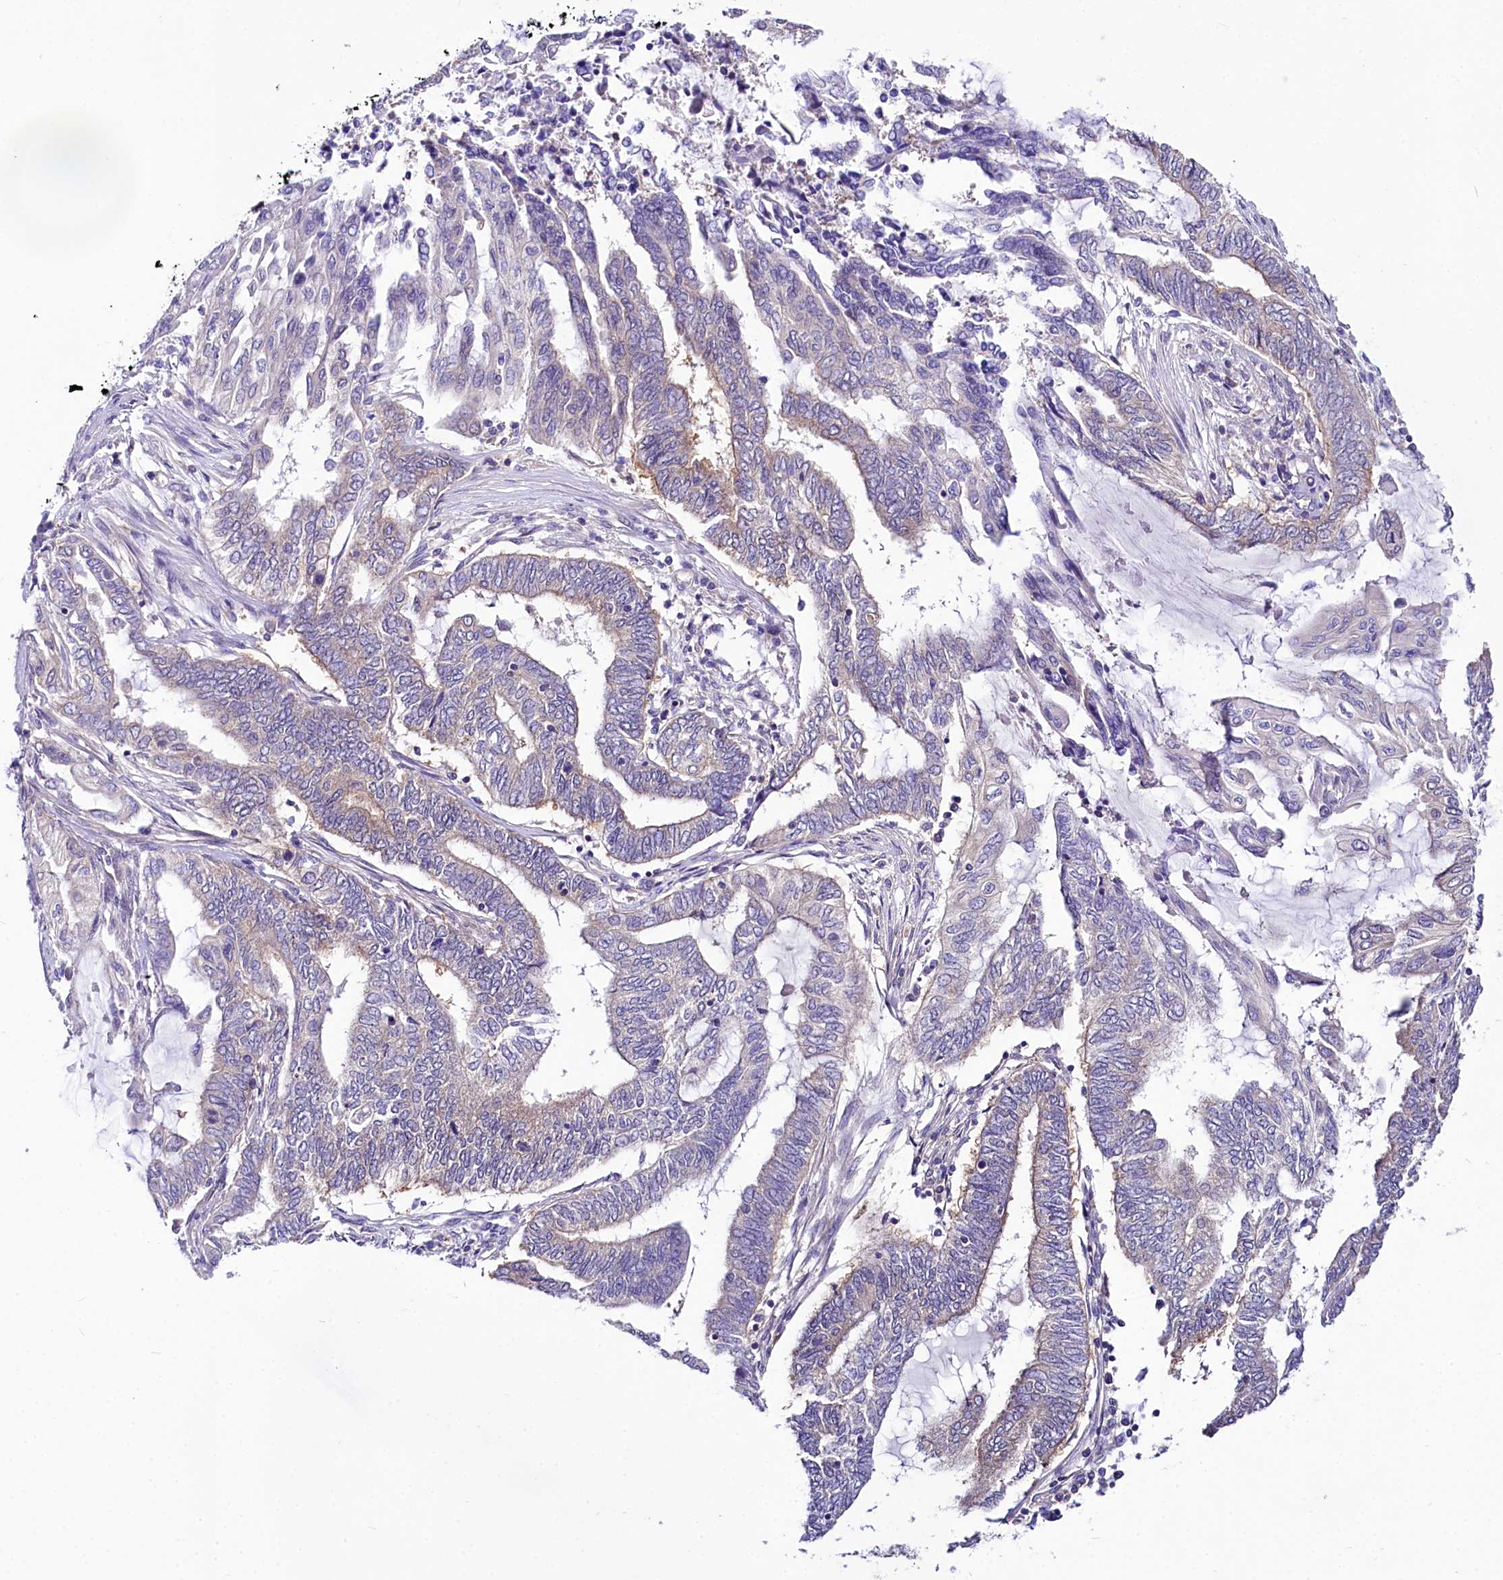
{"staining": {"intensity": "negative", "quantity": "none", "location": "none"}, "tissue": "endometrial cancer", "cell_type": "Tumor cells", "image_type": "cancer", "snomed": [{"axis": "morphology", "description": "Adenocarcinoma, NOS"}, {"axis": "topography", "description": "Uterus"}, {"axis": "topography", "description": "Endometrium"}], "caption": "A micrograph of human adenocarcinoma (endometrial) is negative for staining in tumor cells.", "gene": "ABHD5", "patient": {"sex": "female", "age": 70}}